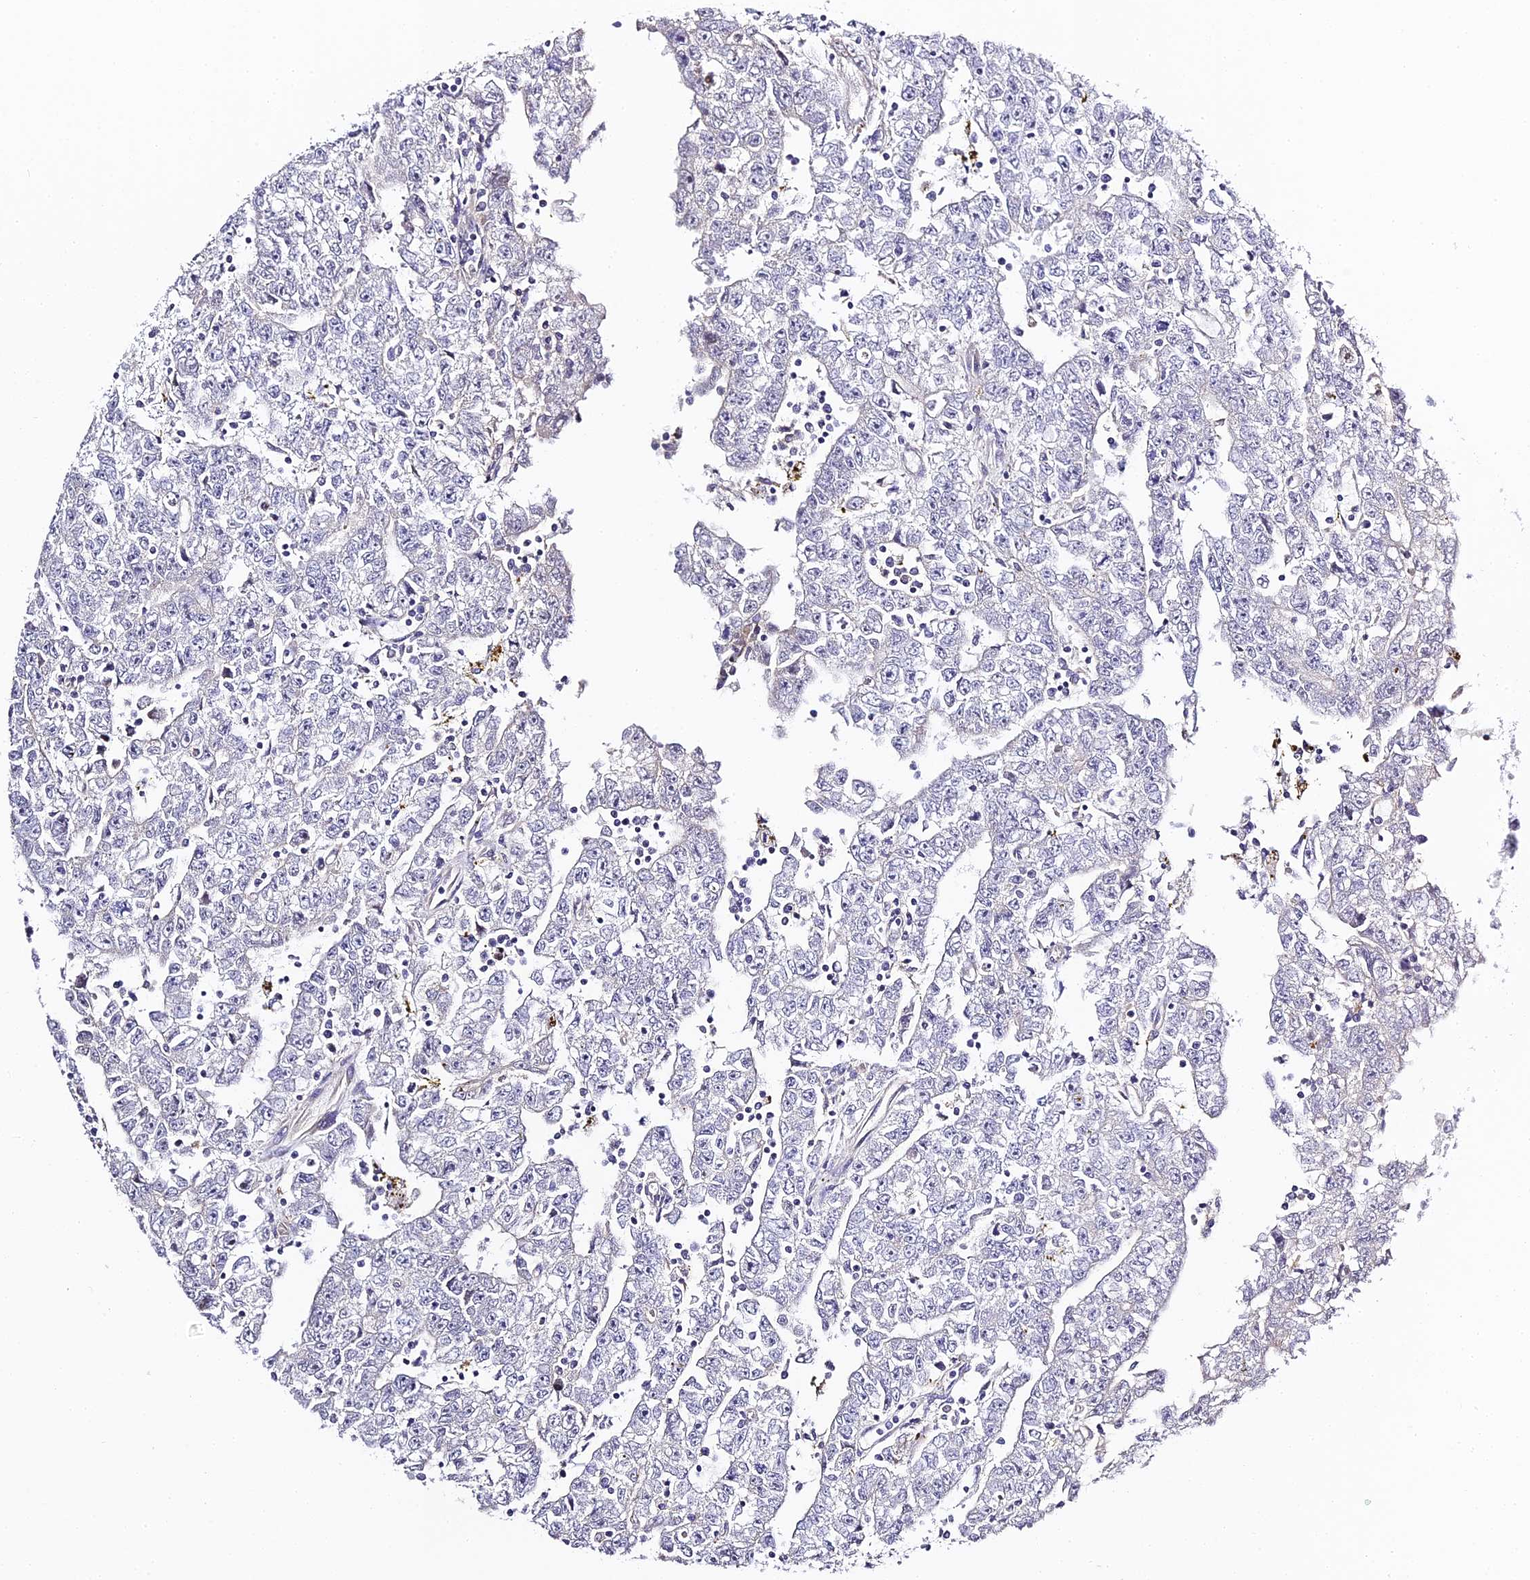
{"staining": {"intensity": "negative", "quantity": "none", "location": "none"}, "tissue": "testis cancer", "cell_type": "Tumor cells", "image_type": "cancer", "snomed": [{"axis": "morphology", "description": "Carcinoma, Embryonal, NOS"}, {"axis": "topography", "description": "Testis"}], "caption": "Immunohistochemistry (IHC) histopathology image of neoplastic tissue: human testis cancer stained with DAB (3,3'-diaminobenzidine) shows no significant protein positivity in tumor cells. (Stains: DAB (3,3'-diaminobenzidine) immunohistochemistry with hematoxylin counter stain, Microscopy: brightfield microscopy at high magnification).", "gene": "SERP1", "patient": {"sex": "male", "age": 25}}